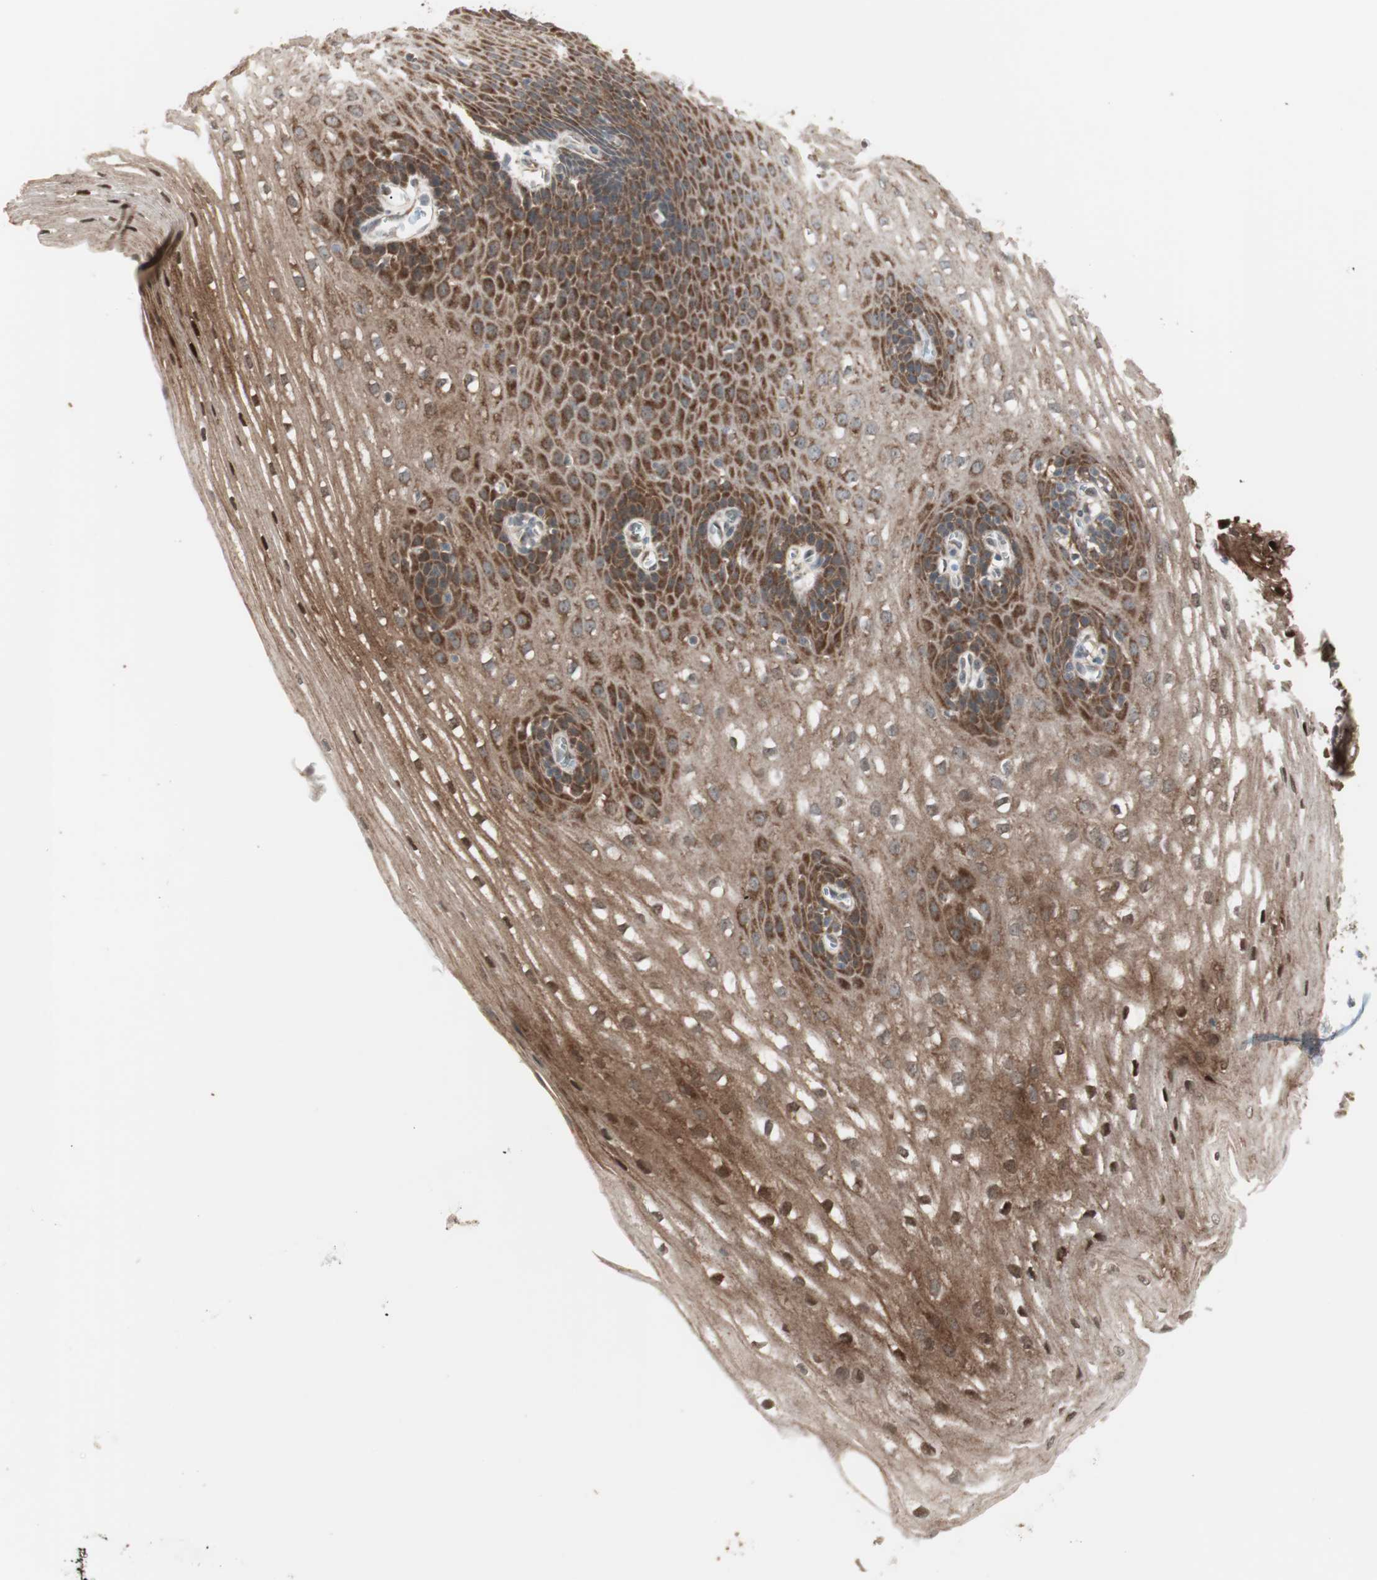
{"staining": {"intensity": "moderate", "quantity": ">75%", "location": "cytoplasmic/membranous"}, "tissue": "esophagus", "cell_type": "Squamous epithelial cells", "image_type": "normal", "snomed": [{"axis": "morphology", "description": "Normal tissue, NOS"}, {"axis": "topography", "description": "Esophagus"}], "caption": "Moderate cytoplasmic/membranous positivity is present in approximately >75% of squamous epithelial cells in benign esophagus.", "gene": "FBXO5", "patient": {"sex": "male", "age": 48}}